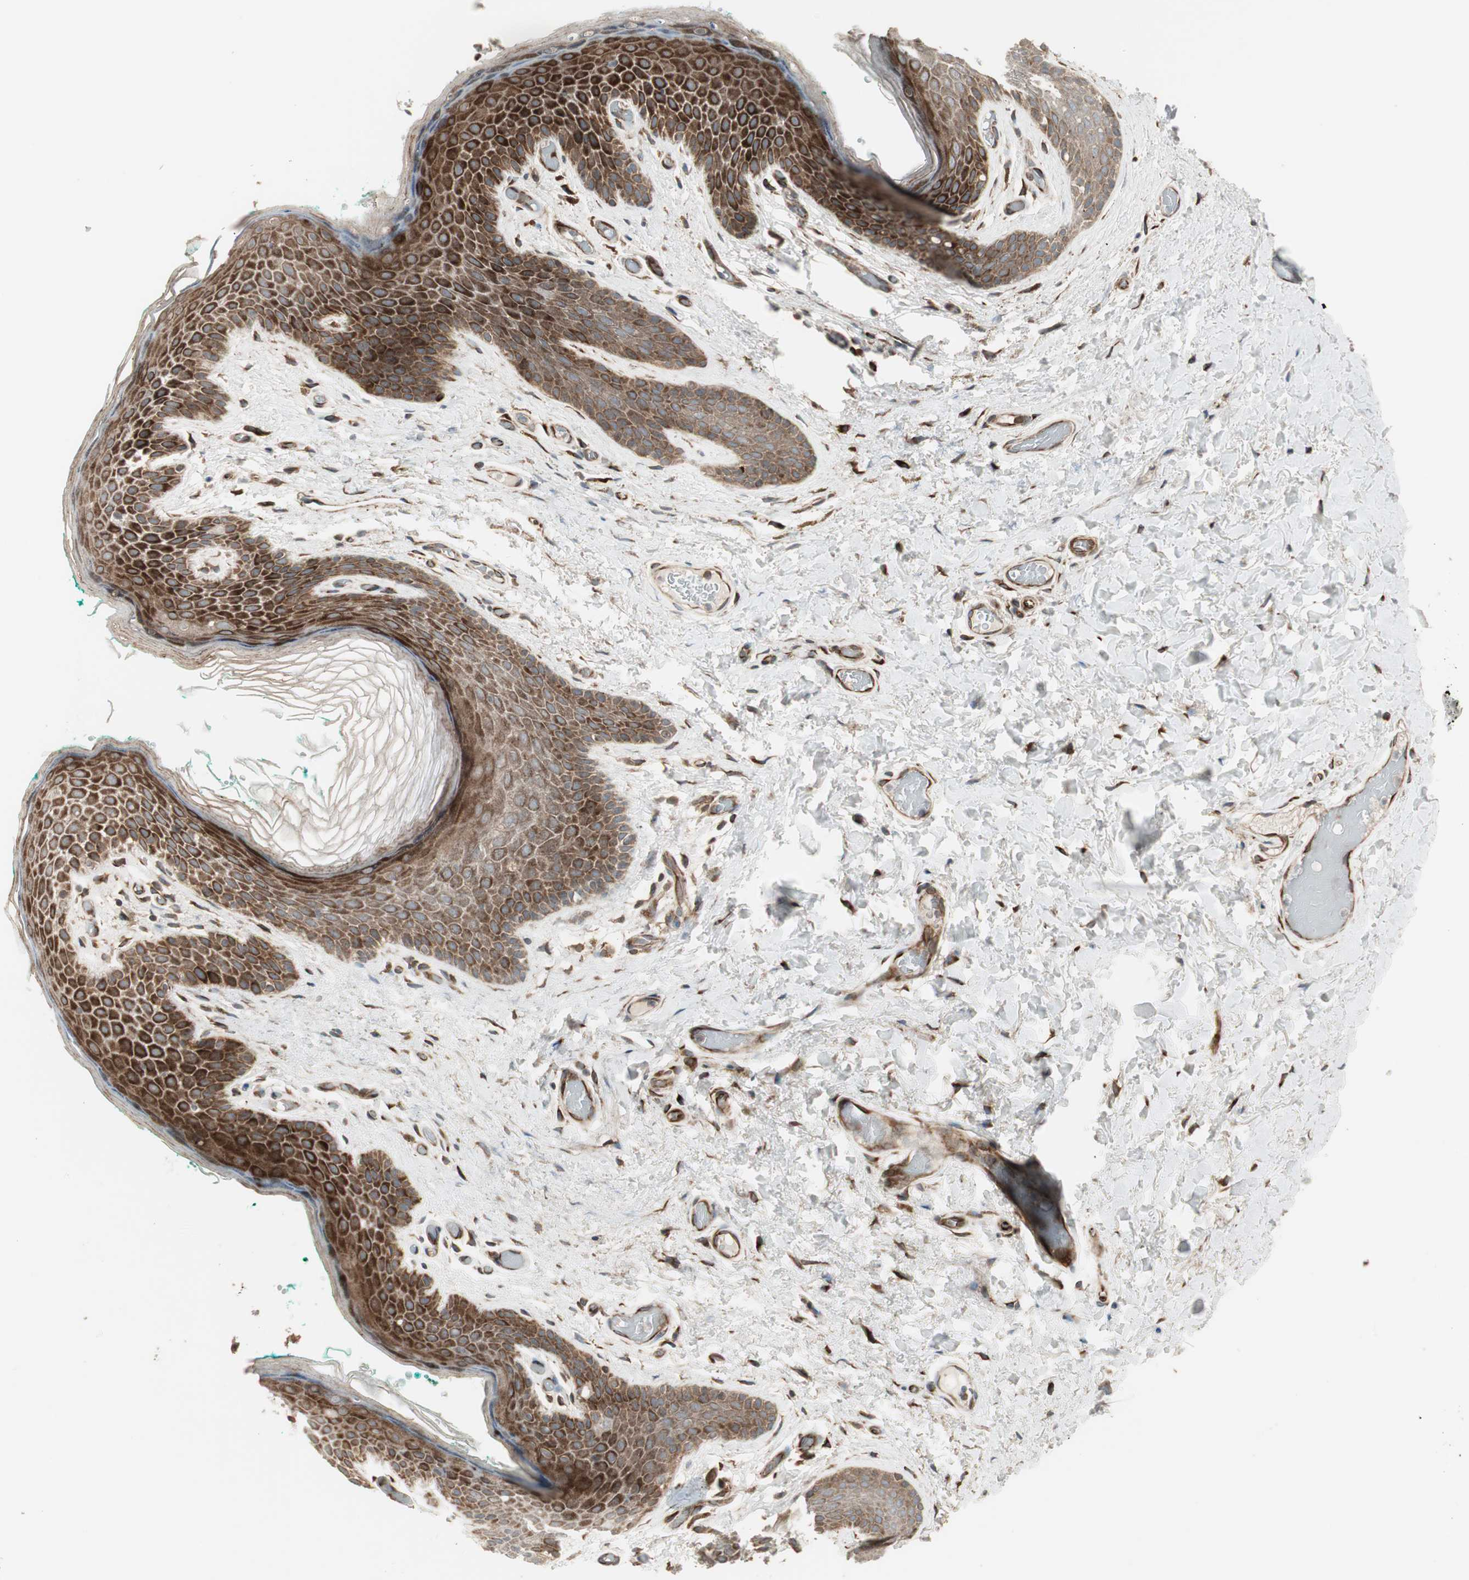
{"staining": {"intensity": "strong", "quantity": ">75%", "location": "cytoplasmic/membranous"}, "tissue": "skin", "cell_type": "Epidermal cells", "image_type": "normal", "snomed": [{"axis": "morphology", "description": "Normal tissue, NOS"}, {"axis": "topography", "description": "Anal"}], "caption": "The immunohistochemical stain labels strong cytoplasmic/membranous staining in epidermal cells of benign skin.", "gene": "PPP2R5E", "patient": {"sex": "male", "age": 74}}